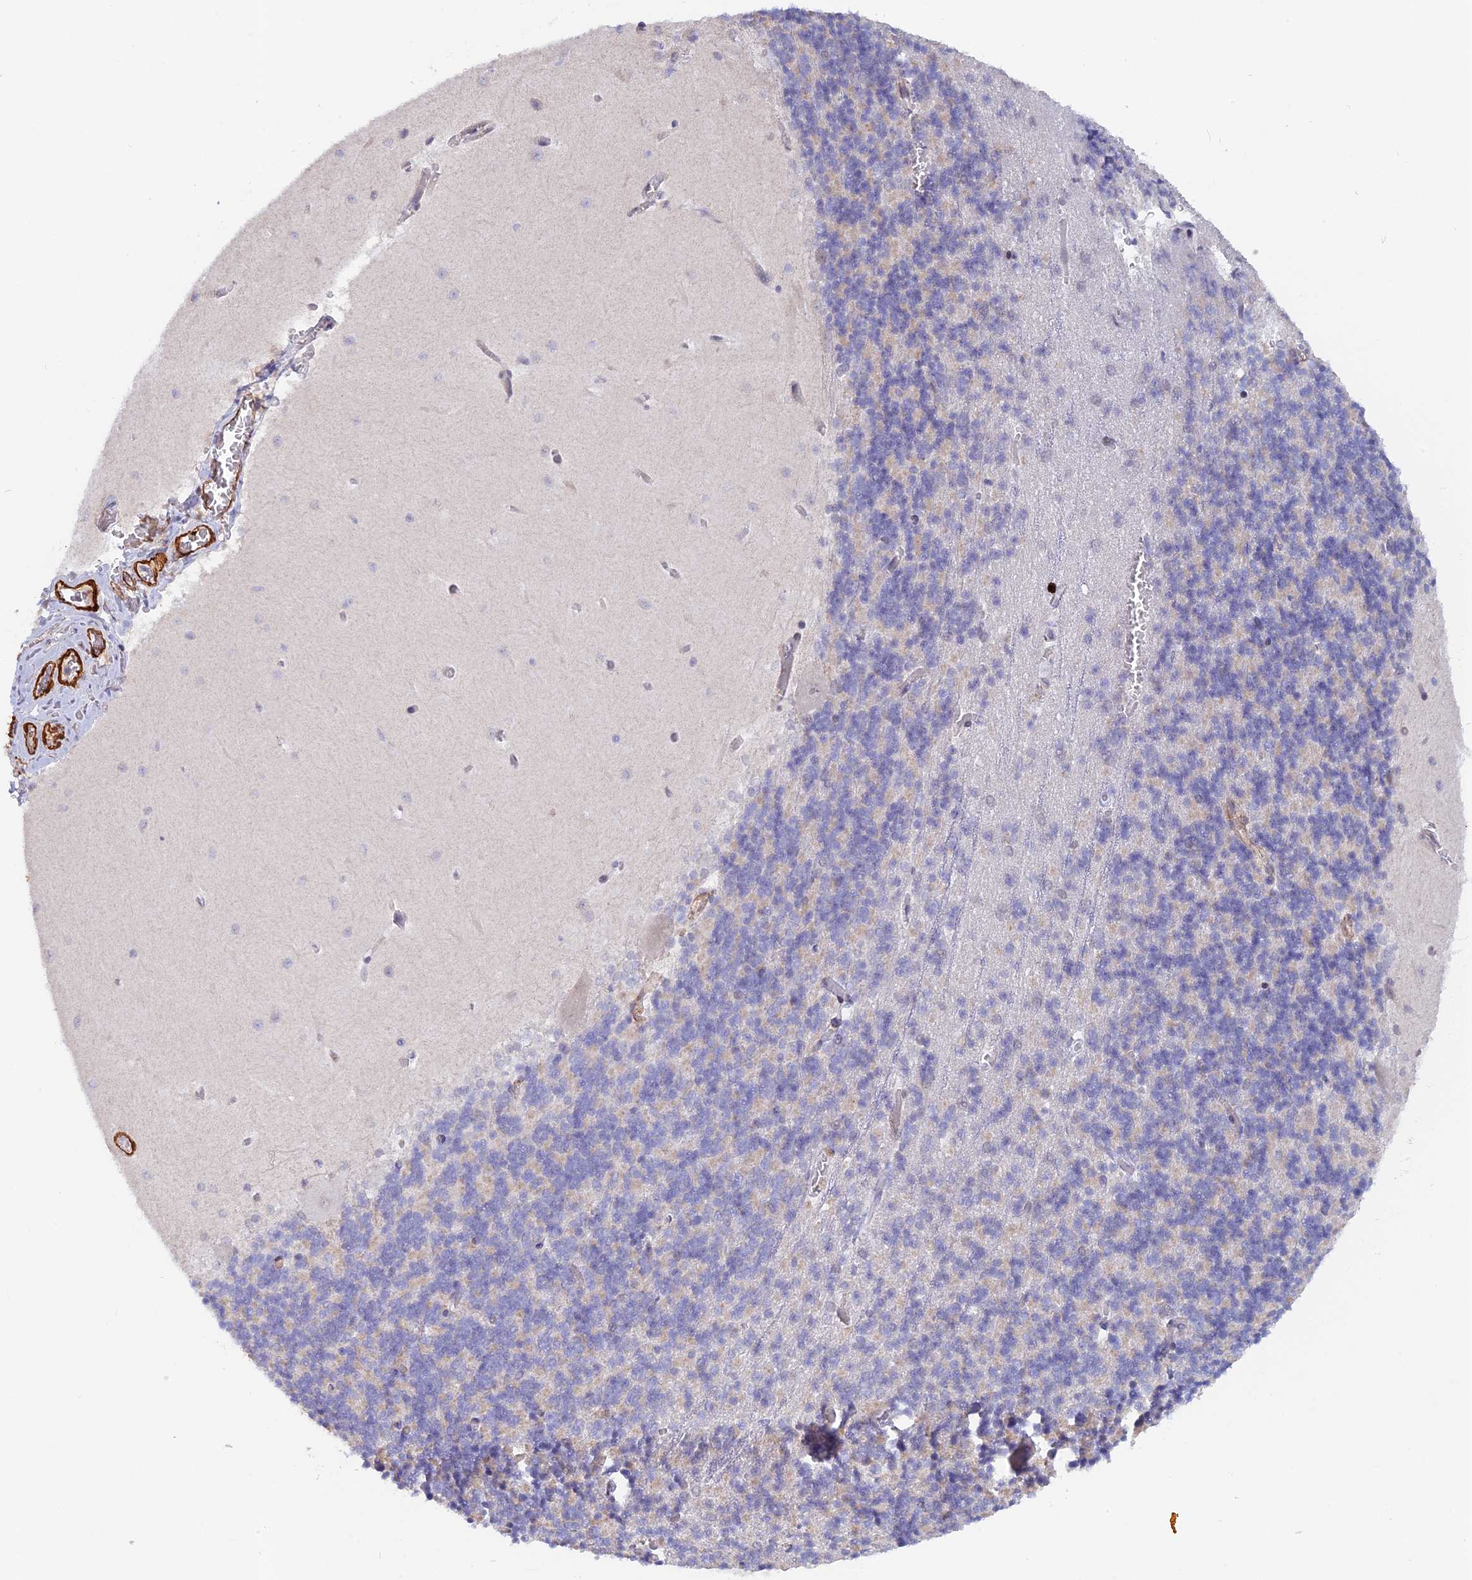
{"staining": {"intensity": "weak", "quantity": "25%-75%", "location": "cytoplasmic/membranous"}, "tissue": "cerebellum", "cell_type": "Cells in granular layer", "image_type": "normal", "snomed": [{"axis": "morphology", "description": "Normal tissue, NOS"}, {"axis": "topography", "description": "Cerebellum"}], "caption": "A low amount of weak cytoplasmic/membranous positivity is present in approximately 25%-75% of cells in granular layer in unremarkable cerebellum.", "gene": "CCDC154", "patient": {"sex": "male", "age": 37}}